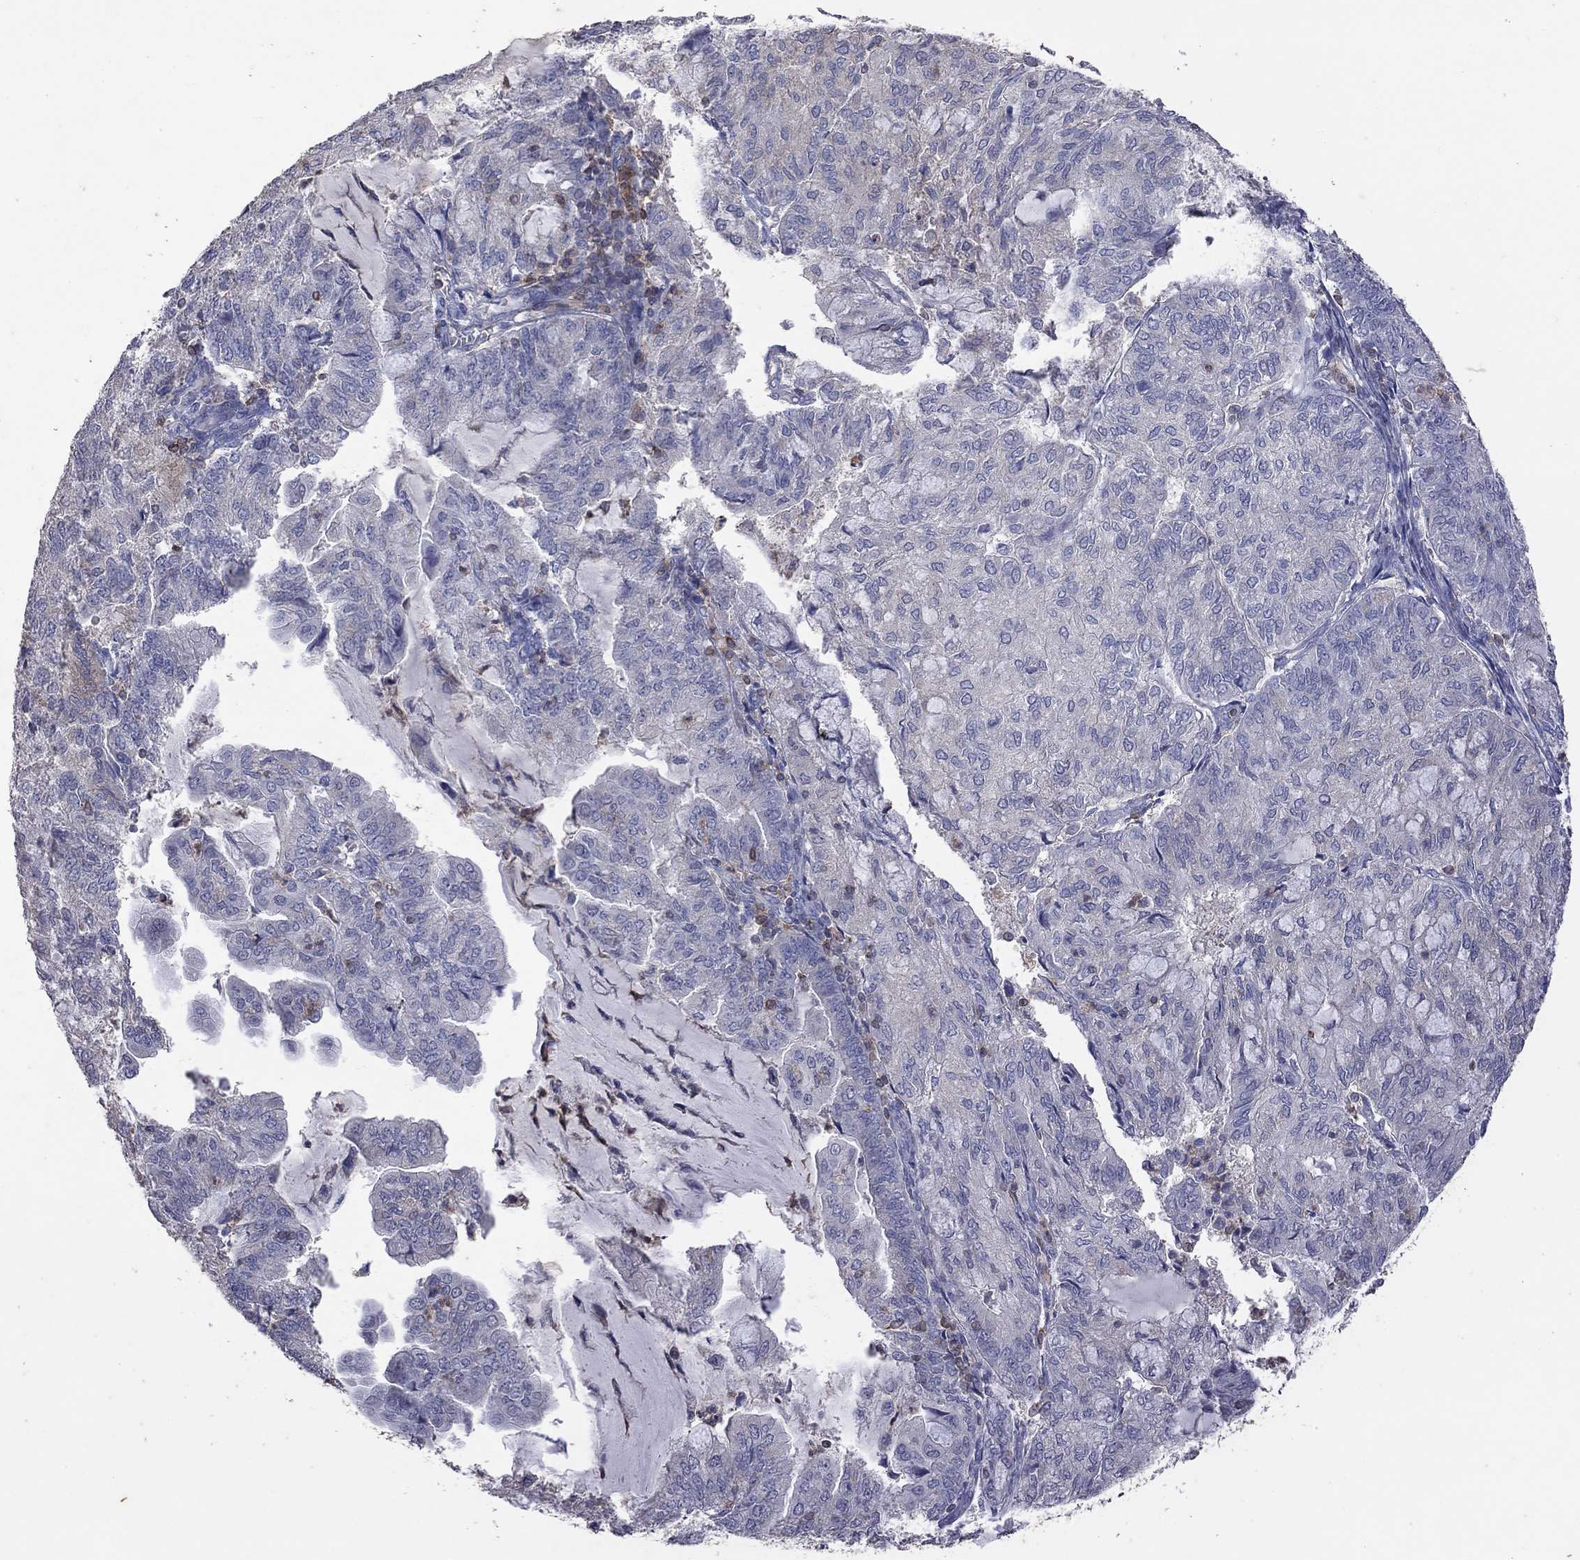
{"staining": {"intensity": "negative", "quantity": "none", "location": "none"}, "tissue": "endometrial cancer", "cell_type": "Tumor cells", "image_type": "cancer", "snomed": [{"axis": "morphology", "description": "Adenocarcinoma, NOS"}, {"axis": "topography", "description": "Endometrium"}], "caption": "Endometrial cancer (adenocarcinoma) was stained to show a protein in brown. There is no significant staining in tumor cells.", "gene": "IPCEF1", "patient": {"sex": "female", "age": 82}}